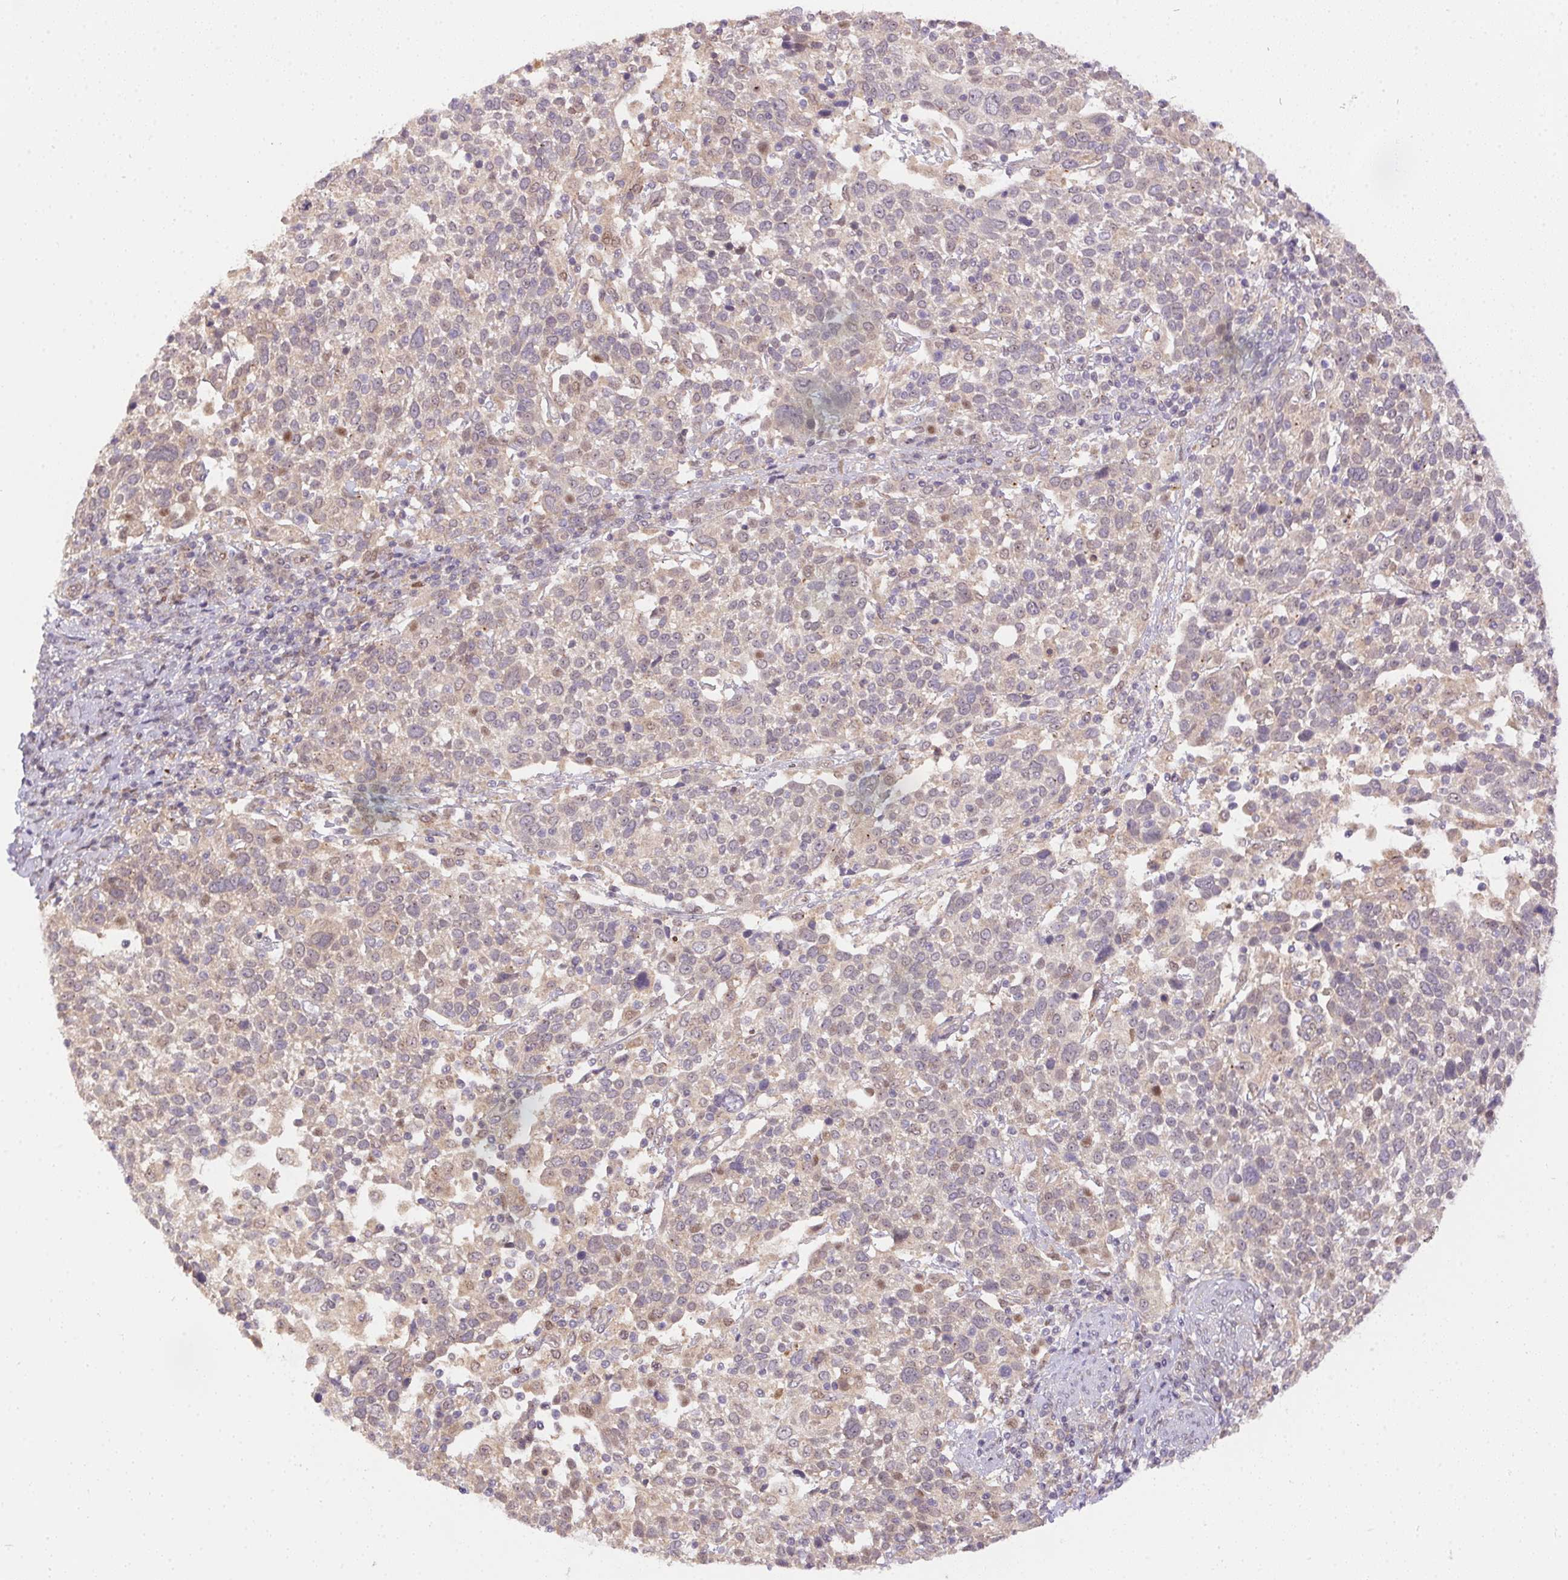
{"staining": {"intensity": "weak", "quantity": "<25%", "location": "cytoplasmic/membranous,nuclear"}, "tissue": "cervical cancer", "cell_type": "Tumor cells", "image_type": "cancer", "snomed": [{"axis": "morphology", "description": "Squamous cell carcinoma, NOS"}, {"axis": "topography", "description": "Cervix"}], "caption": "Cervical cancer stained for a protein using immunohistochemistry shows no staining tumor cells.", "gene": "NUDT16", "patient": {"sex": "female", "age": 61}}